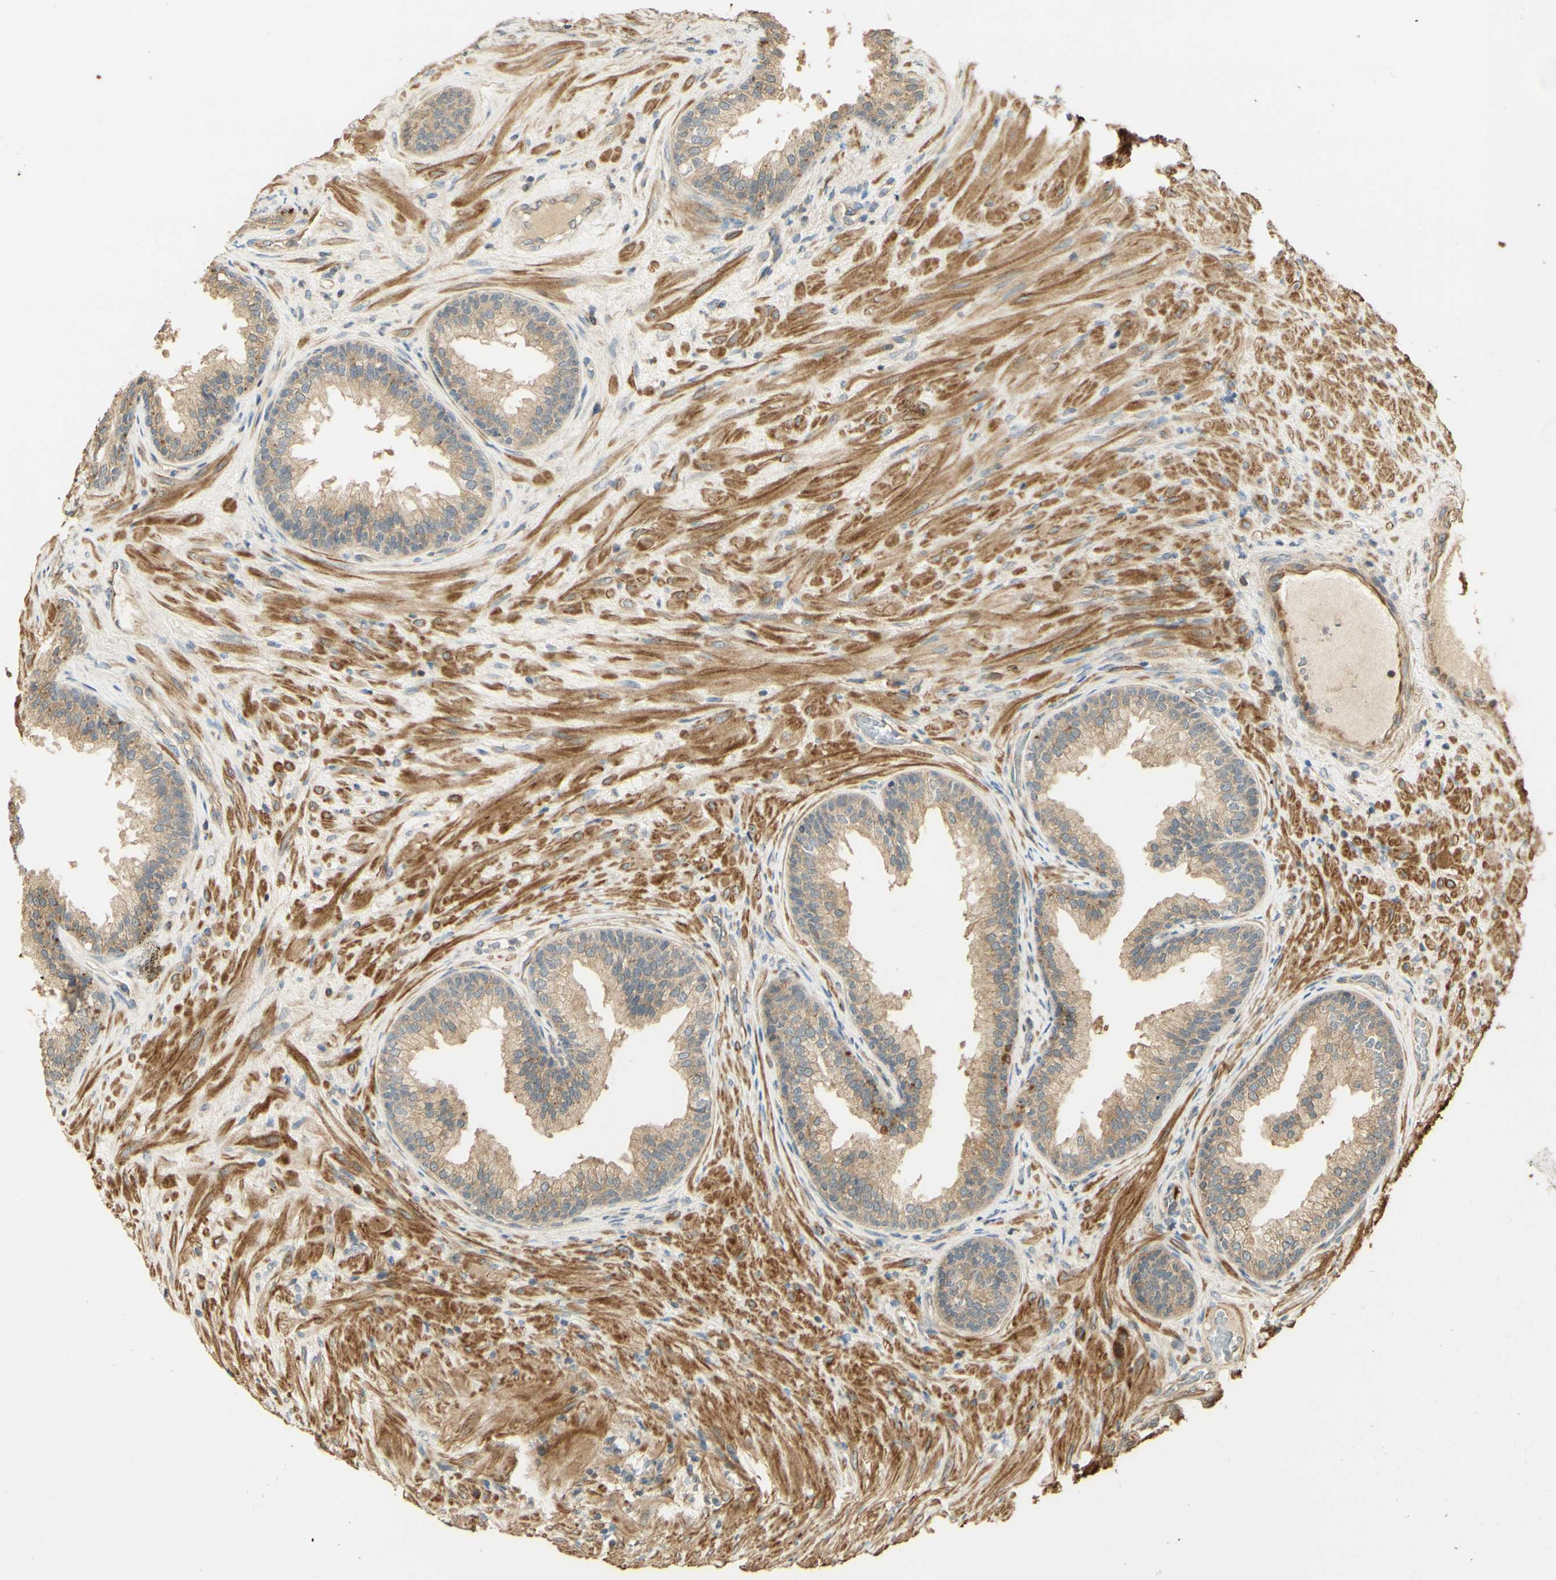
{"staining": {"intensity": "weak", "quantity": ">75%", "location": "cytoplasmic/membranous"}, "tissue": "prostate", "cell_type": "Glandular cells", "image_type": "normal", "snomed": [{"axis": "morphology", "description": "Normal tissue, NOS"}, {"axis": "topography", "description": "Prostate"}], "caption": "Weak cytoplasmic/membranous expression for a protein is present in about >75% of glandular cells of benign prostate using immunohistochemistry.", "gene": "AGER", "patient": {"sex": "male", "age": 76}}